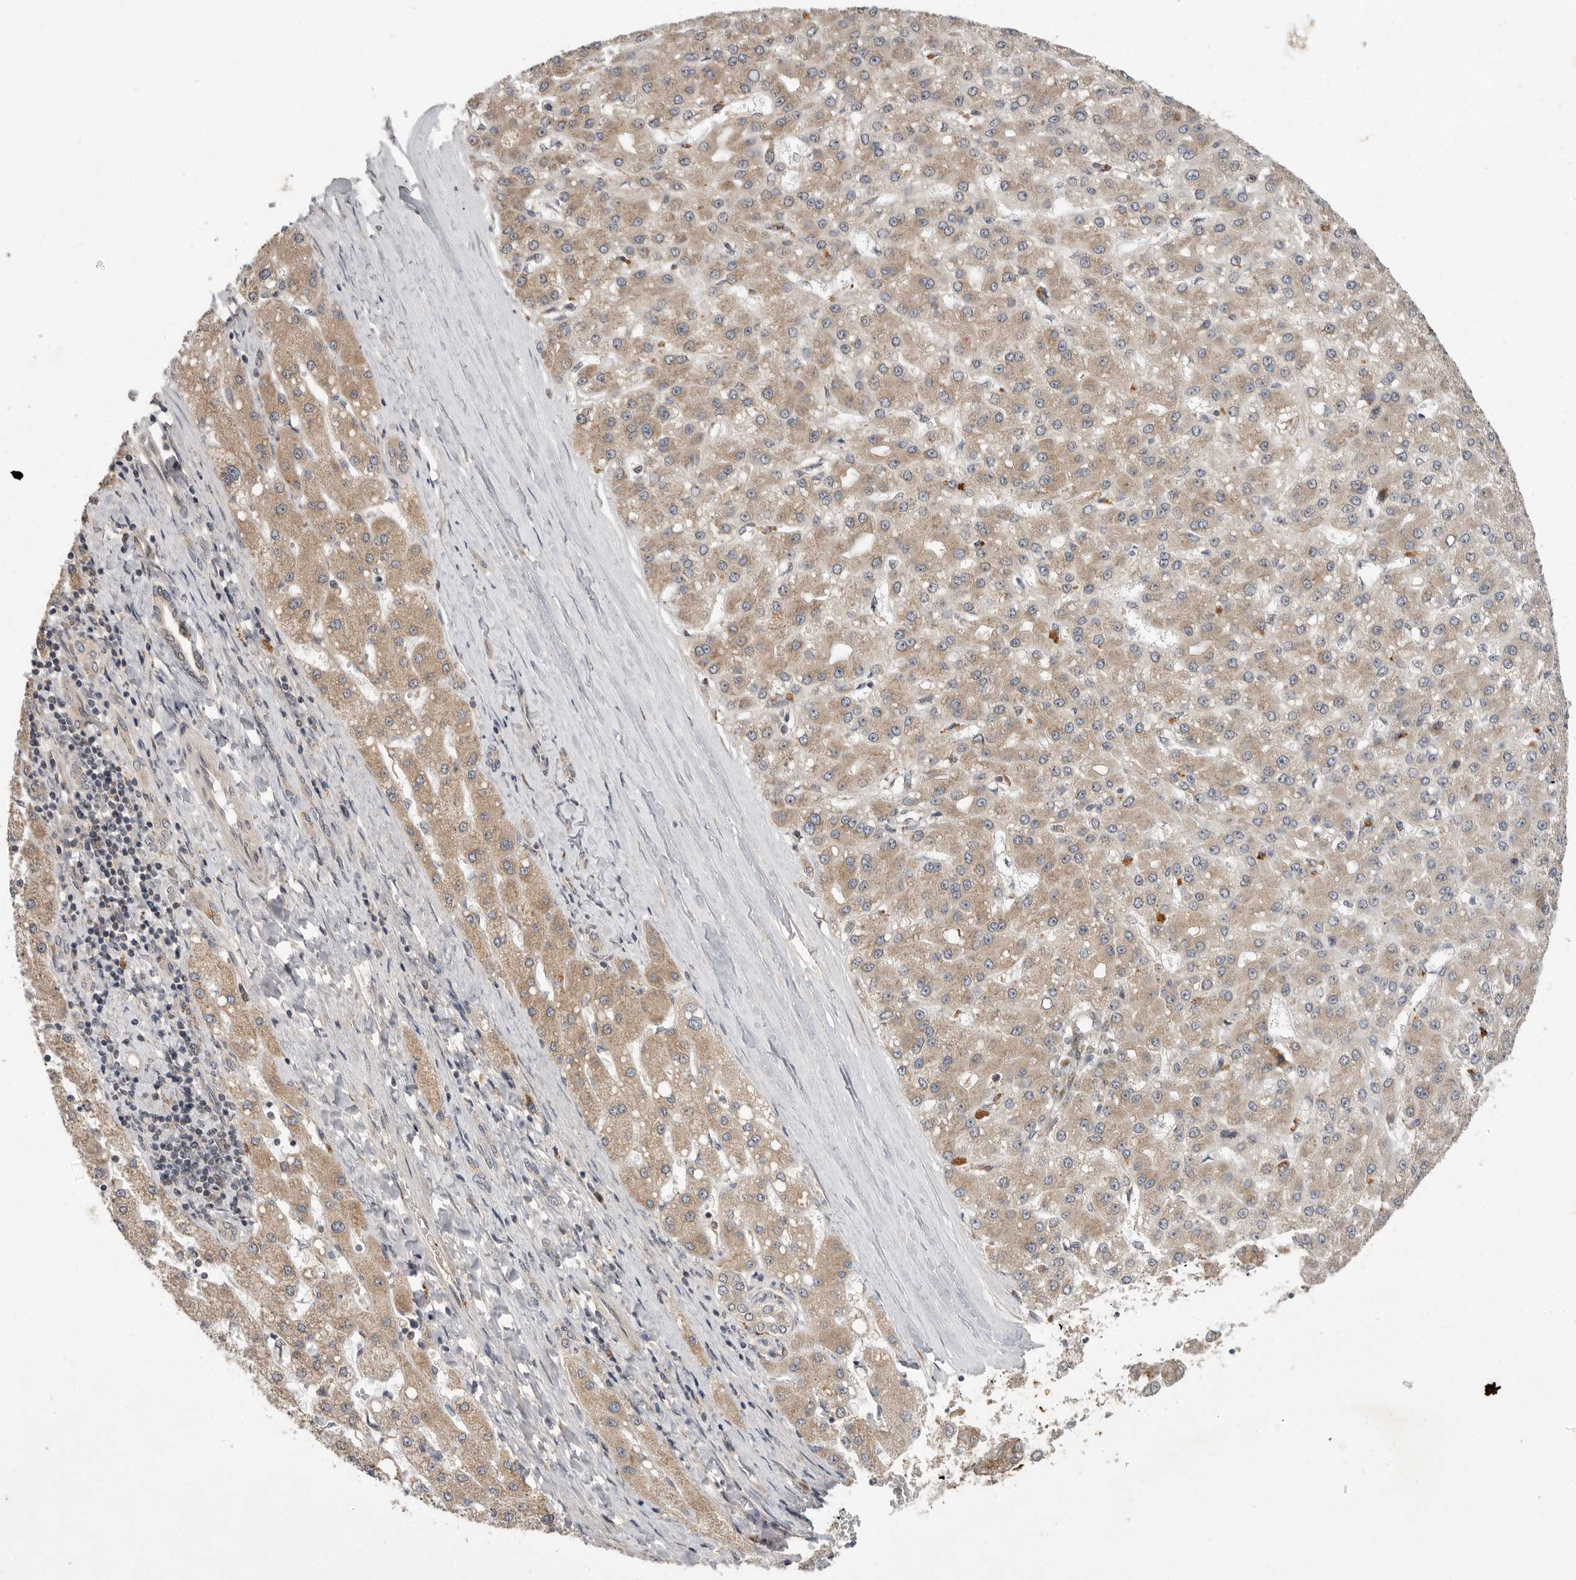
{"staining": {"intensity": "moderate", "quantity": ">75%", "location": "cytoplasmic/membranous"}, "tissue": "liver cancer", "cell_type": "Tumor cells", "image_type": "cancer", "snomed": [{"axis": "morphology", "description": "Carcinoma, Hepatocellular, NOS"}, {"axis": "topography", "description": "Liver"}], "caption": "Immunohistochemistry micrograph of neoplastic tissue: human liver cancer stained using immunohistochemistry displays medium levels of moderate protein expression localized specifically in the cytoplasmic/membranous of tumor cells, appearing as a cytoplasmic/membranous brown color.", "gene": "OSBPL9", "patient": {"sex": "male", "age": 67}}